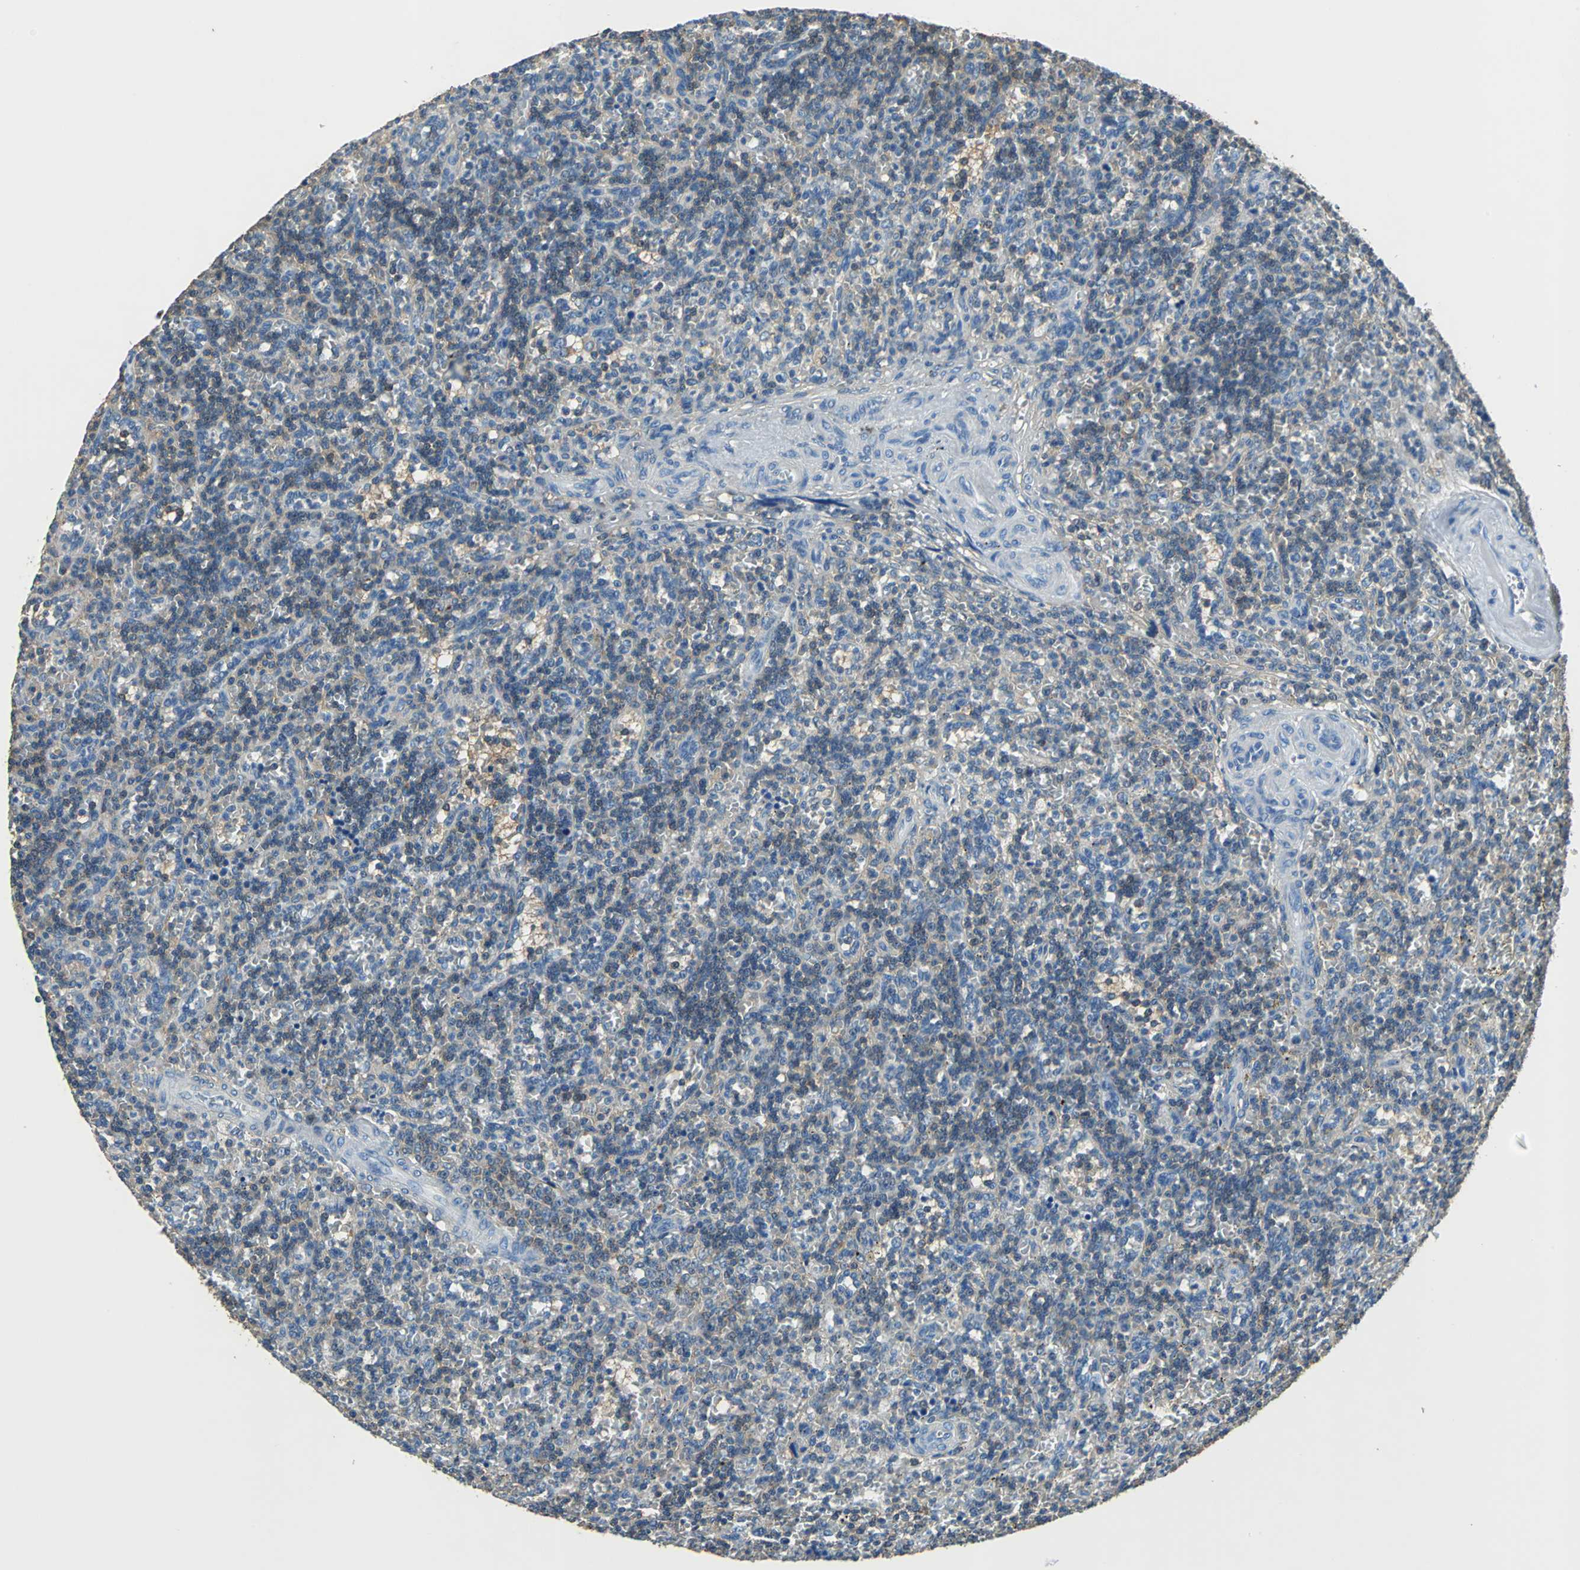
{"staining": {"intensity": "weak", "quantity": "25%-75%", "location": "cytoplasmic/membranous"}, "tissue": "lymphoma", "cell_type": "Tumor cells", "image_type": "cancer", "snomed": [{"axis": "morphology", "description": "Malignant lymphoma, non-Hodgkin's type, Low grade"}, {"axis": "topography", "description": "Spleen"}], "caption": "The image exhibits staining of lymphoma, revealing weak cytoplasmic/membranous protein staining (brown color) within tumor cells.", "gene": "PRKCA", "patient": {"sex": "male", "age": 73}}